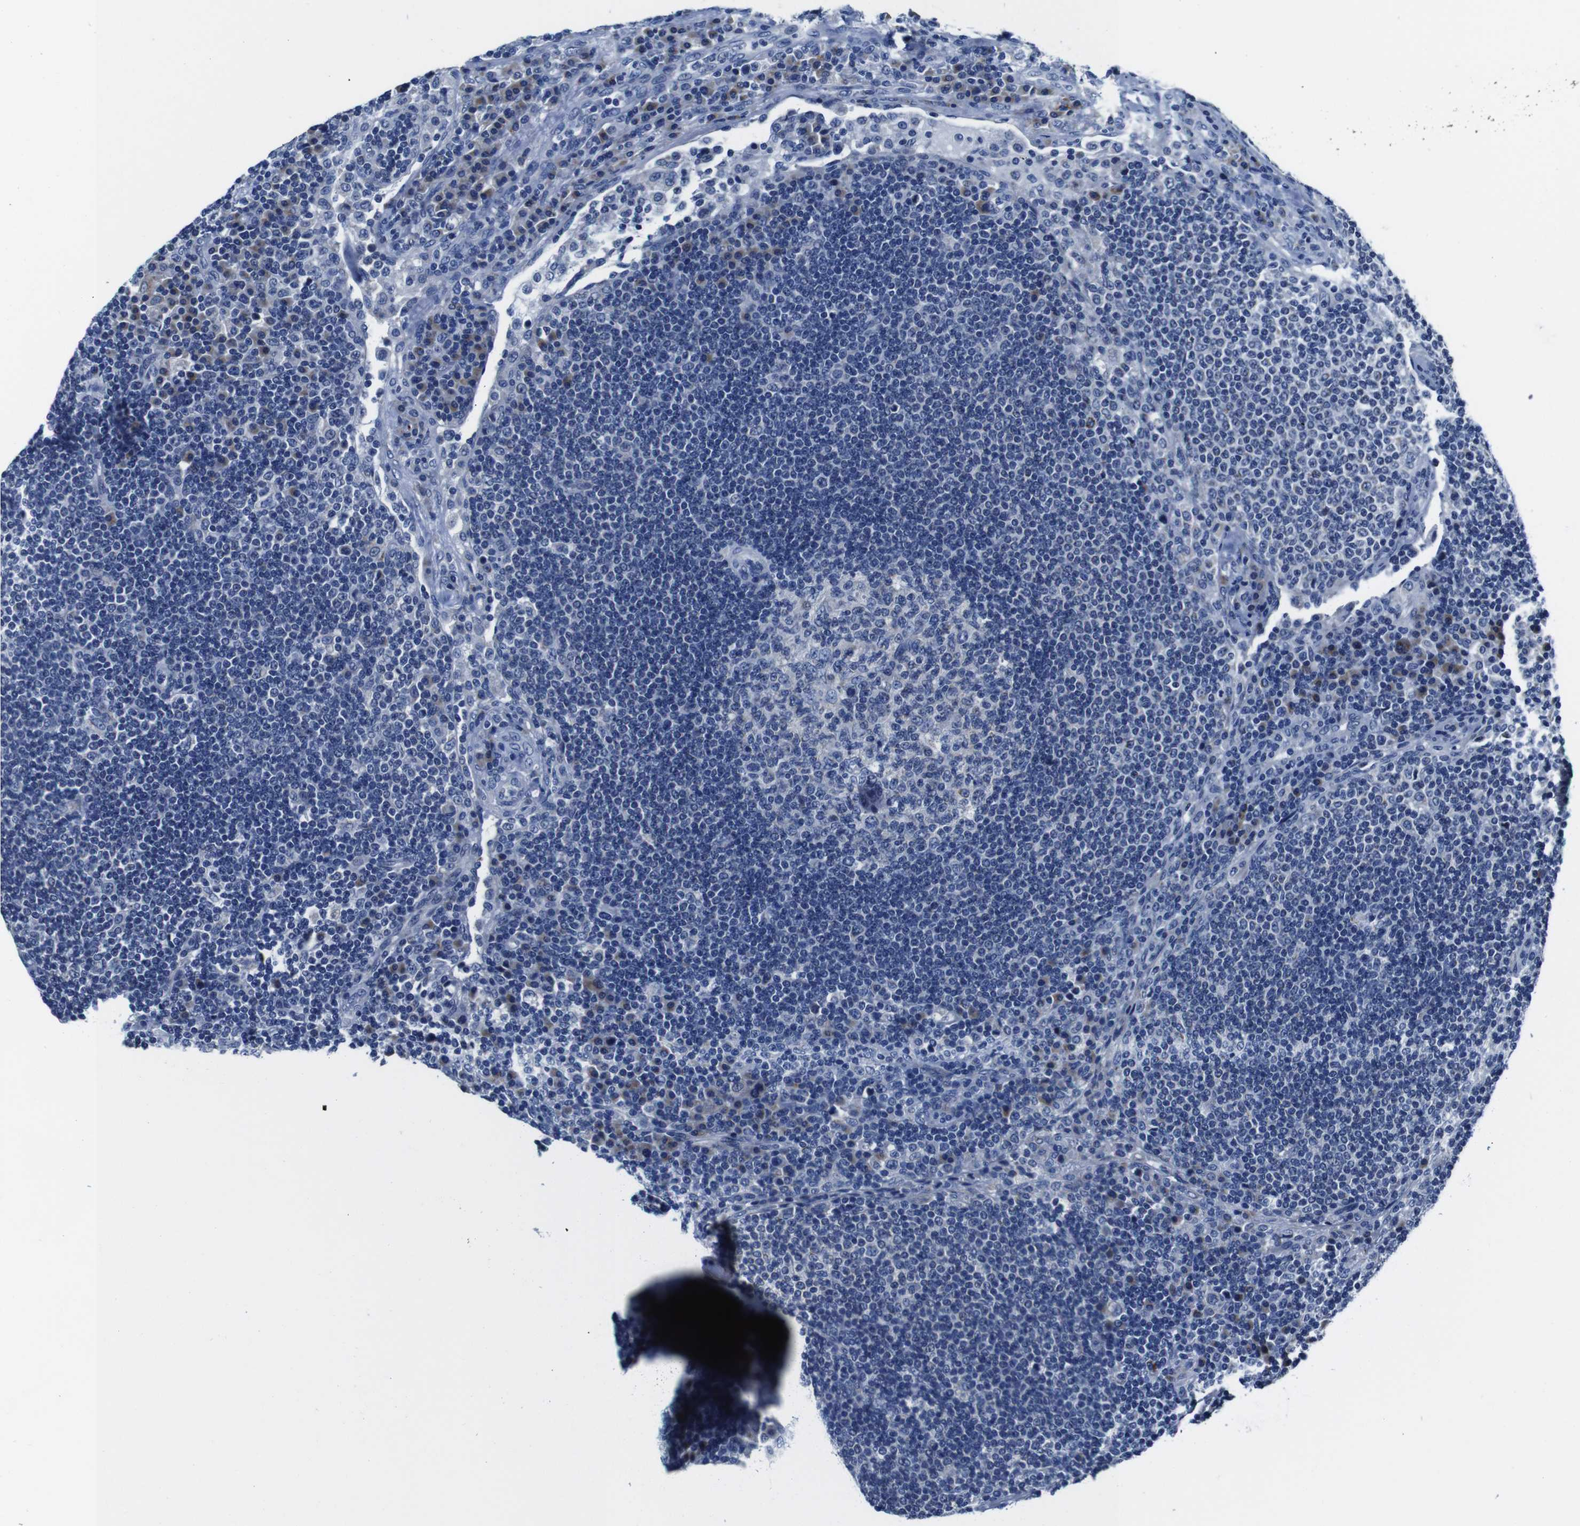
{"staining": {"intensity": "negative", "quantity": "none", "location": "none"}, "tissue": "lymph node", "cell_type": "Germinal center cells", "image_type": "normal", "snomed": [{"axis": "morphology", "description": "Normal tissue, NOS"}, {"axis": "topography", "description": "Lymph node"}], "caption": "A photomicrograph of lymph node stained for a protein shows no brown staining in germinal center cells.", "gene": "SNX19", "patient": {"sex": "female", "age": 53}}